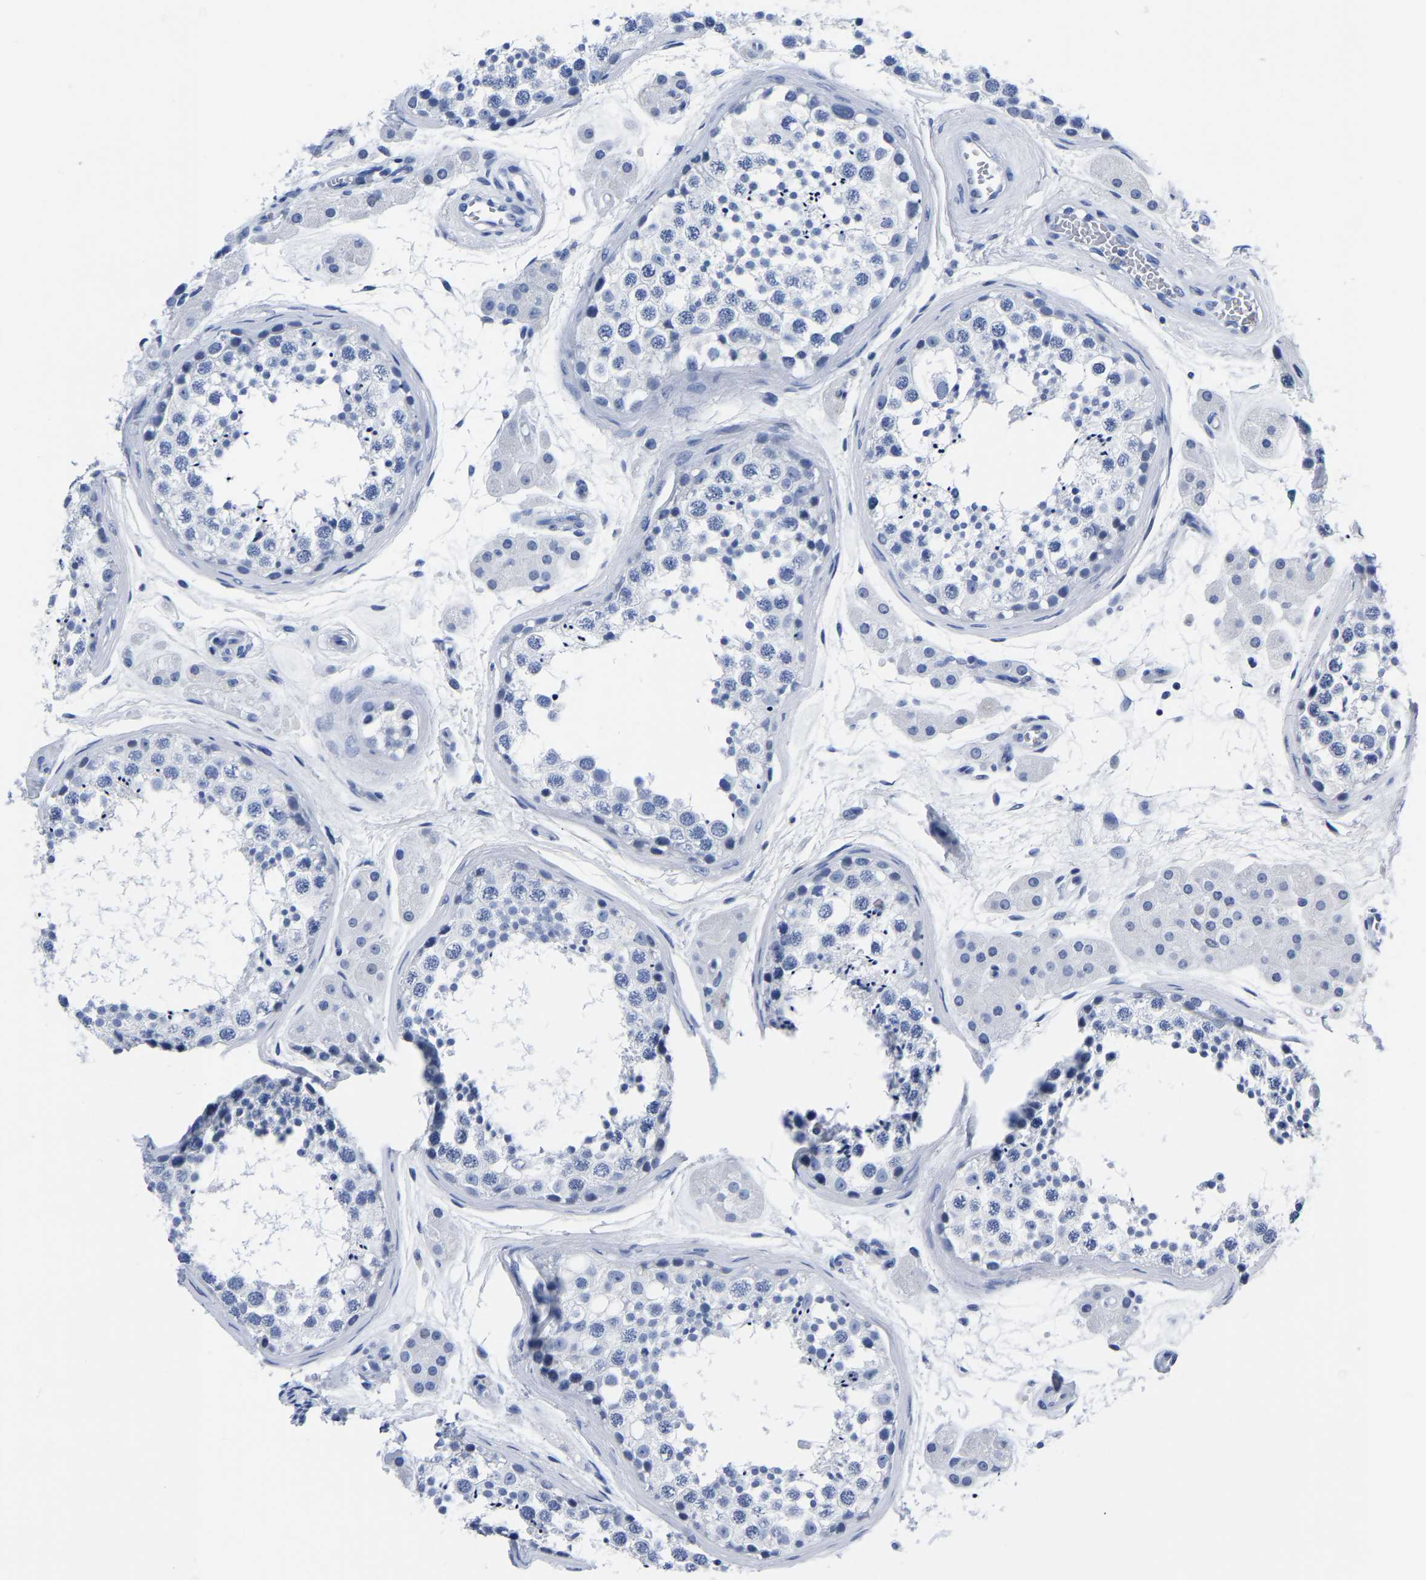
{"staining": {"intensity": "negative", "quantity": "none", "location": "none"}, "tissue": "testis", "cell_type": "Cells in seminiferous ducts", "image_type": "normal", "snomed": [{"axis": "morphology", "description": "Normal tissue, NOS"}, {"axis": "topography", "description": "Testis"}], "caption": "Testis stained for a protein using IHC demonstrates no positivity cells in seminiferous ducts.", "gene": "IMPG2", "patient": {"sex": "male", "age": 56}}